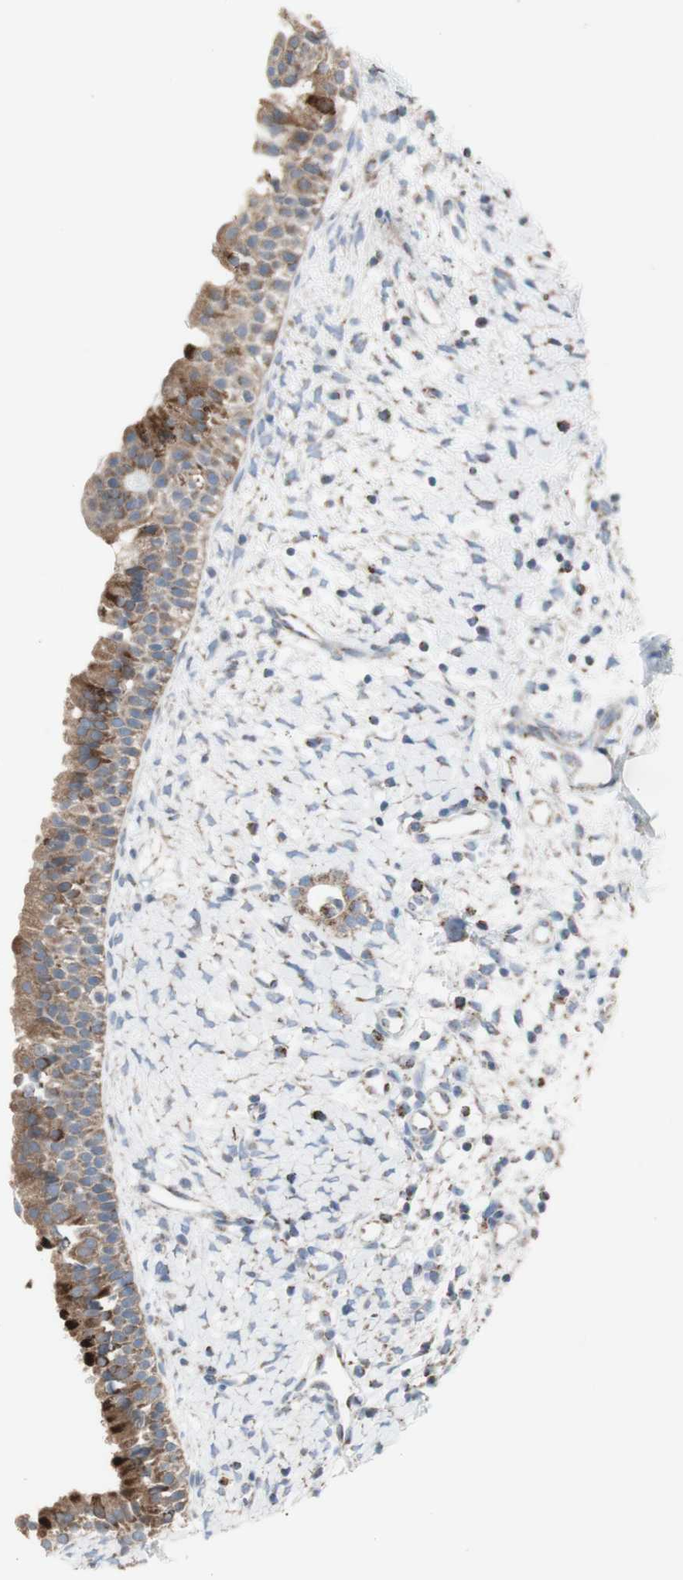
{"staining": {"intensity": "moderate", "quantity": ">75%", "location": "cytoplasmic/membranous"}, "tissue": "nasopharynx", "cell_type": "Respiratory epithelial cells", "image_type": "normal", "snomed": [{"axis": "morphology", "description": "Normal tissue, NOS"}, {"axis": "topography", "description": "Nasopharynx"}], "caption": "Brown immunohistochemical staining in unremarkable nasopharynx displays moderate cytoplasmic/membranous expression in about >75% of respiratory epithelial cells. The staining was performed using DAB (3,3'-diaminobenzidine), with brown indicating positive protein expression. Nuclei are stained blue with hematoxylin.", "gene": "C3orf52", "patient": {"sex": "male", "age": 22}}